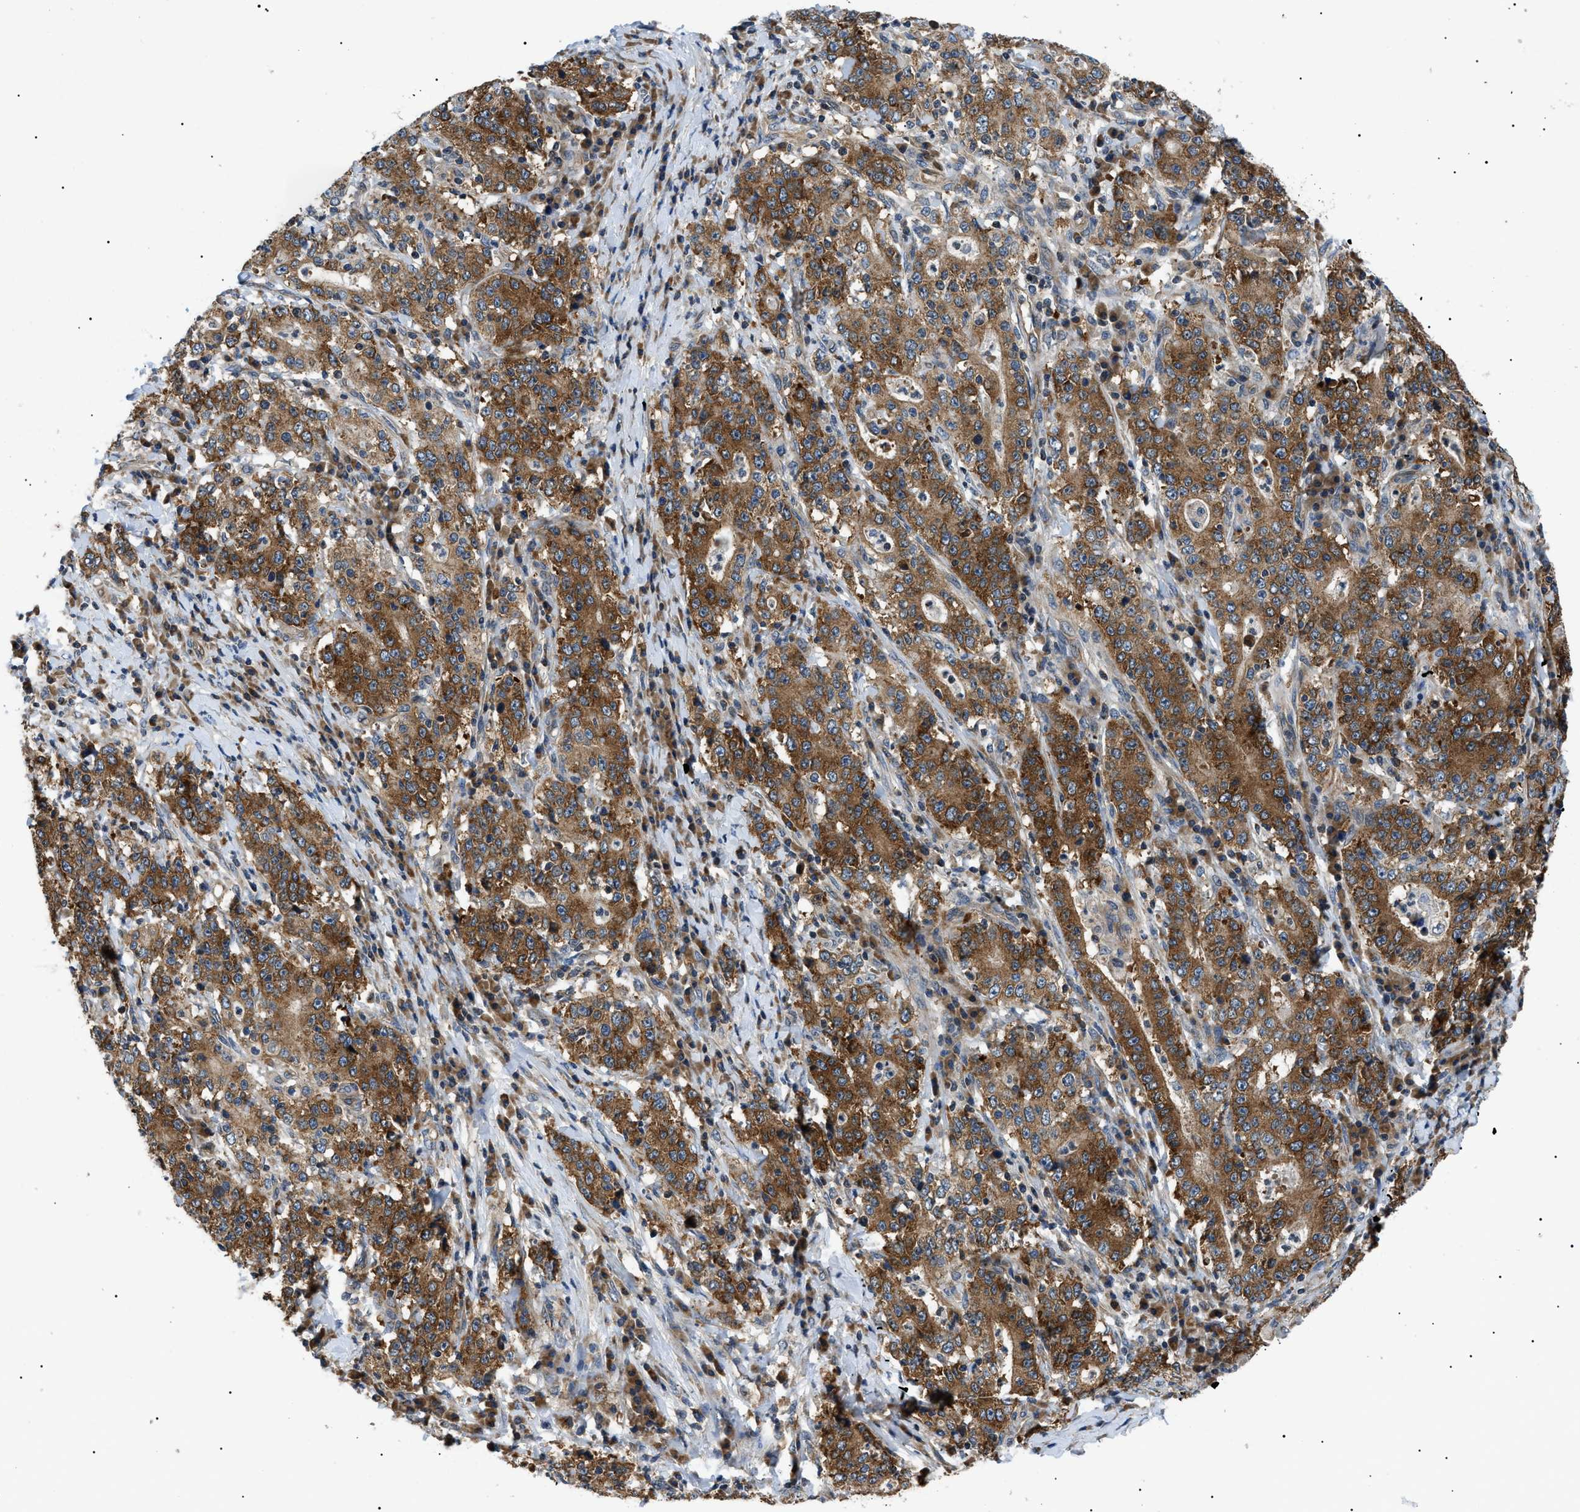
{"staining": {"intensity": "moderate", "quantity": ">75%", "location": "cytoplasmic/membranous"}, "tissue": "stomach cancer", "cell_type": "Tumor cells", "image_type": "cancer", "snomed": [{"axis": "morphology", "description": "Normal tissue, NOS"}, {"axis": "morphology", "description": "Adenocarcinoma, NOS"}, {"axis": "topography", "description": "Stomach, upper"}, {"axis": "topography", "description": "Stomach"}], "caption": "The micrograph exhibits staining of stomach cancer (adenocarcinoma), revealing moderate cytoplasmic/membranous protein staining (brown color) within tumor cells.", "gene": "SRPK1", "patient": {"sex": "male", "age": 59}}